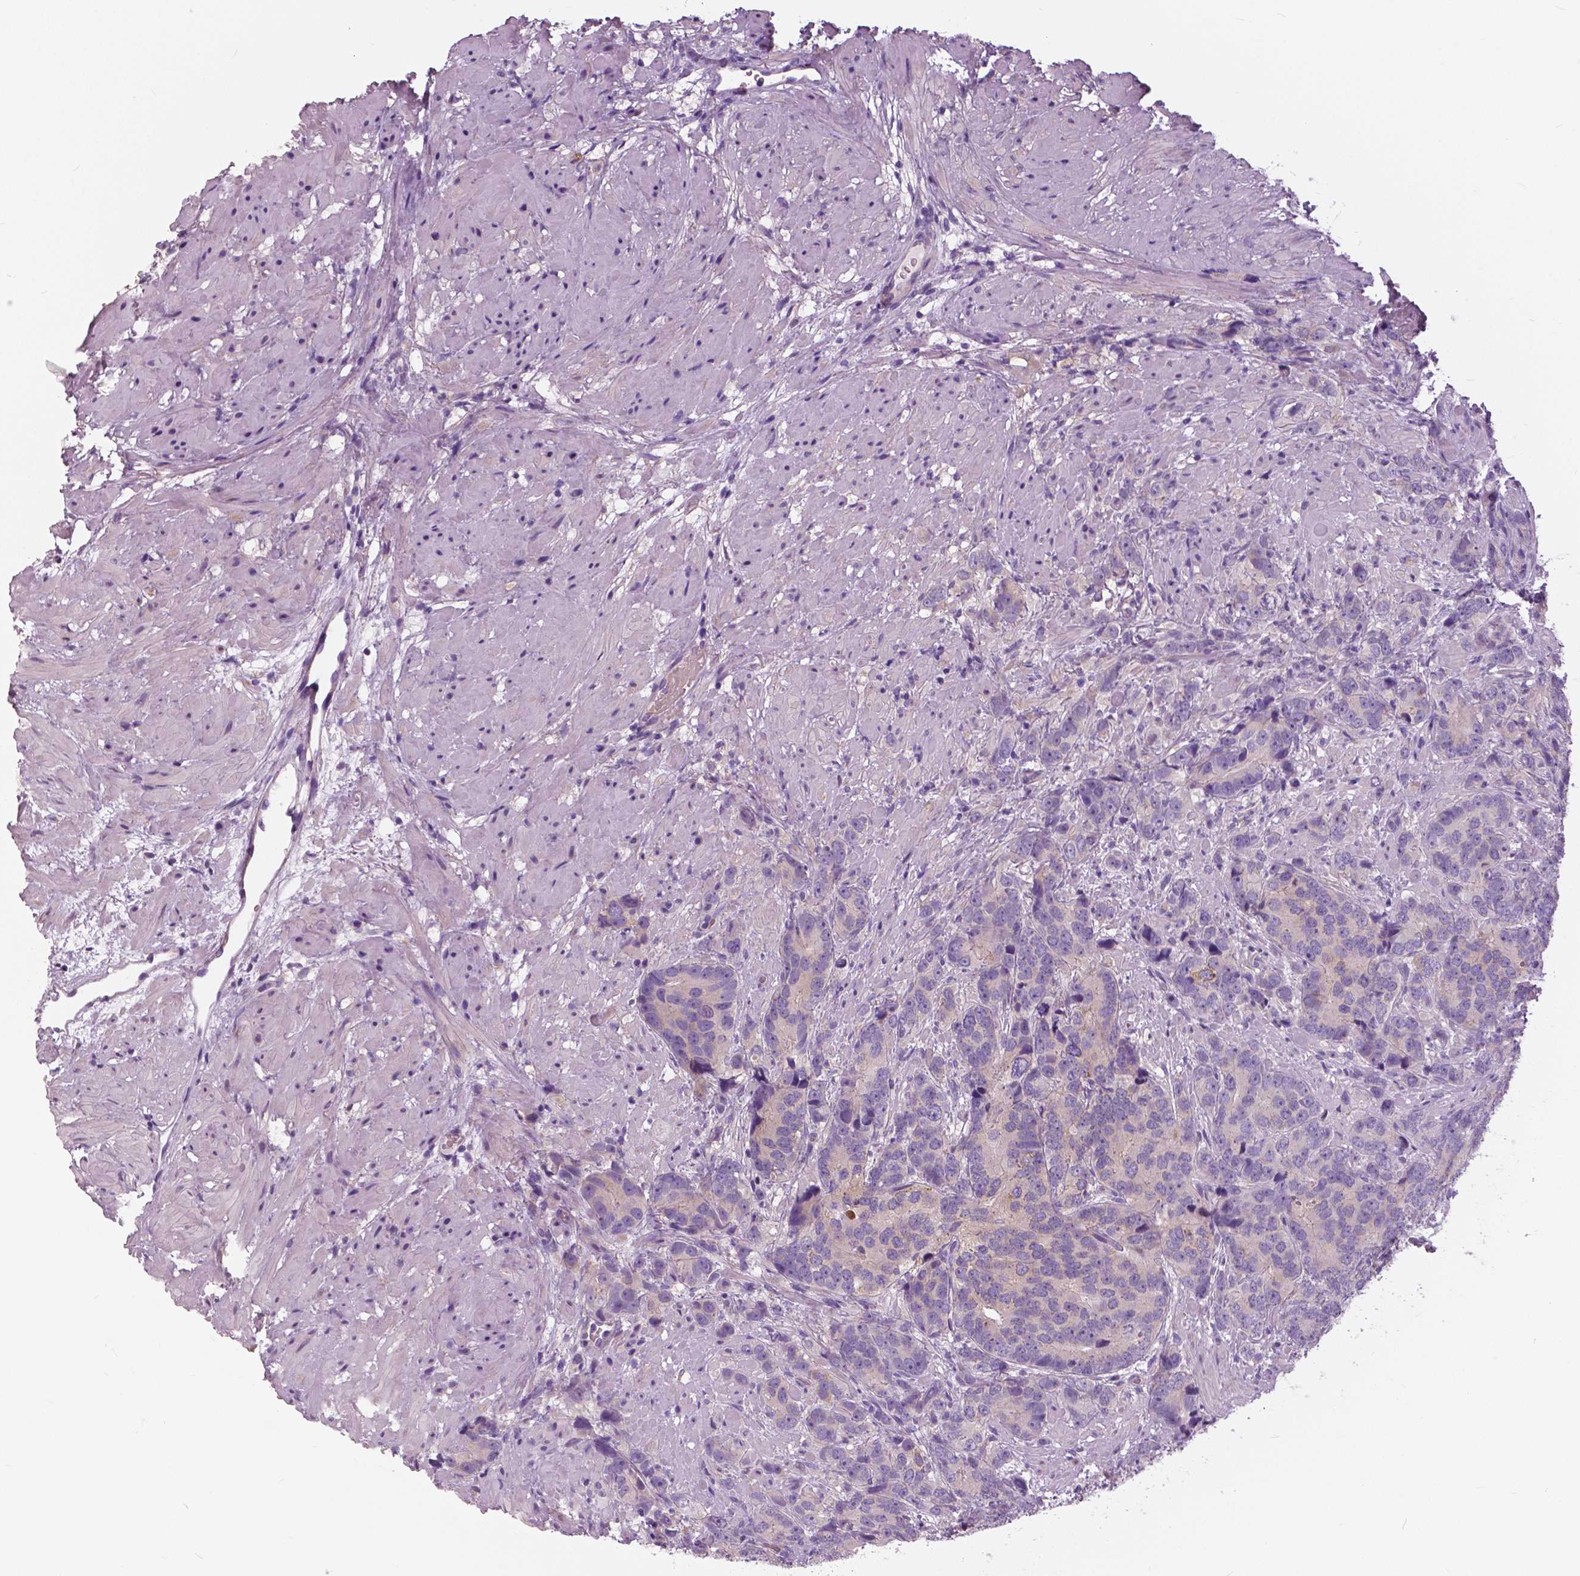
{"staining": {"intensity": "negative", "quantity": "none", "location": "none"}, "tissue": "prostate cancer", "cell_type": "Tumor cells", "image_type": "cancer", "snomed": [{"axis": "morphology", "description": "Adenocarcinoma, High grade"}, {"axis": "topography", "description": "Prostate"}], "caption": "Photomicrograph shows no protein staining in tumor cells of prostate cancer tissue.", "gene": "SERPINI1", "patient": {"sex": "male", "age": 90}}